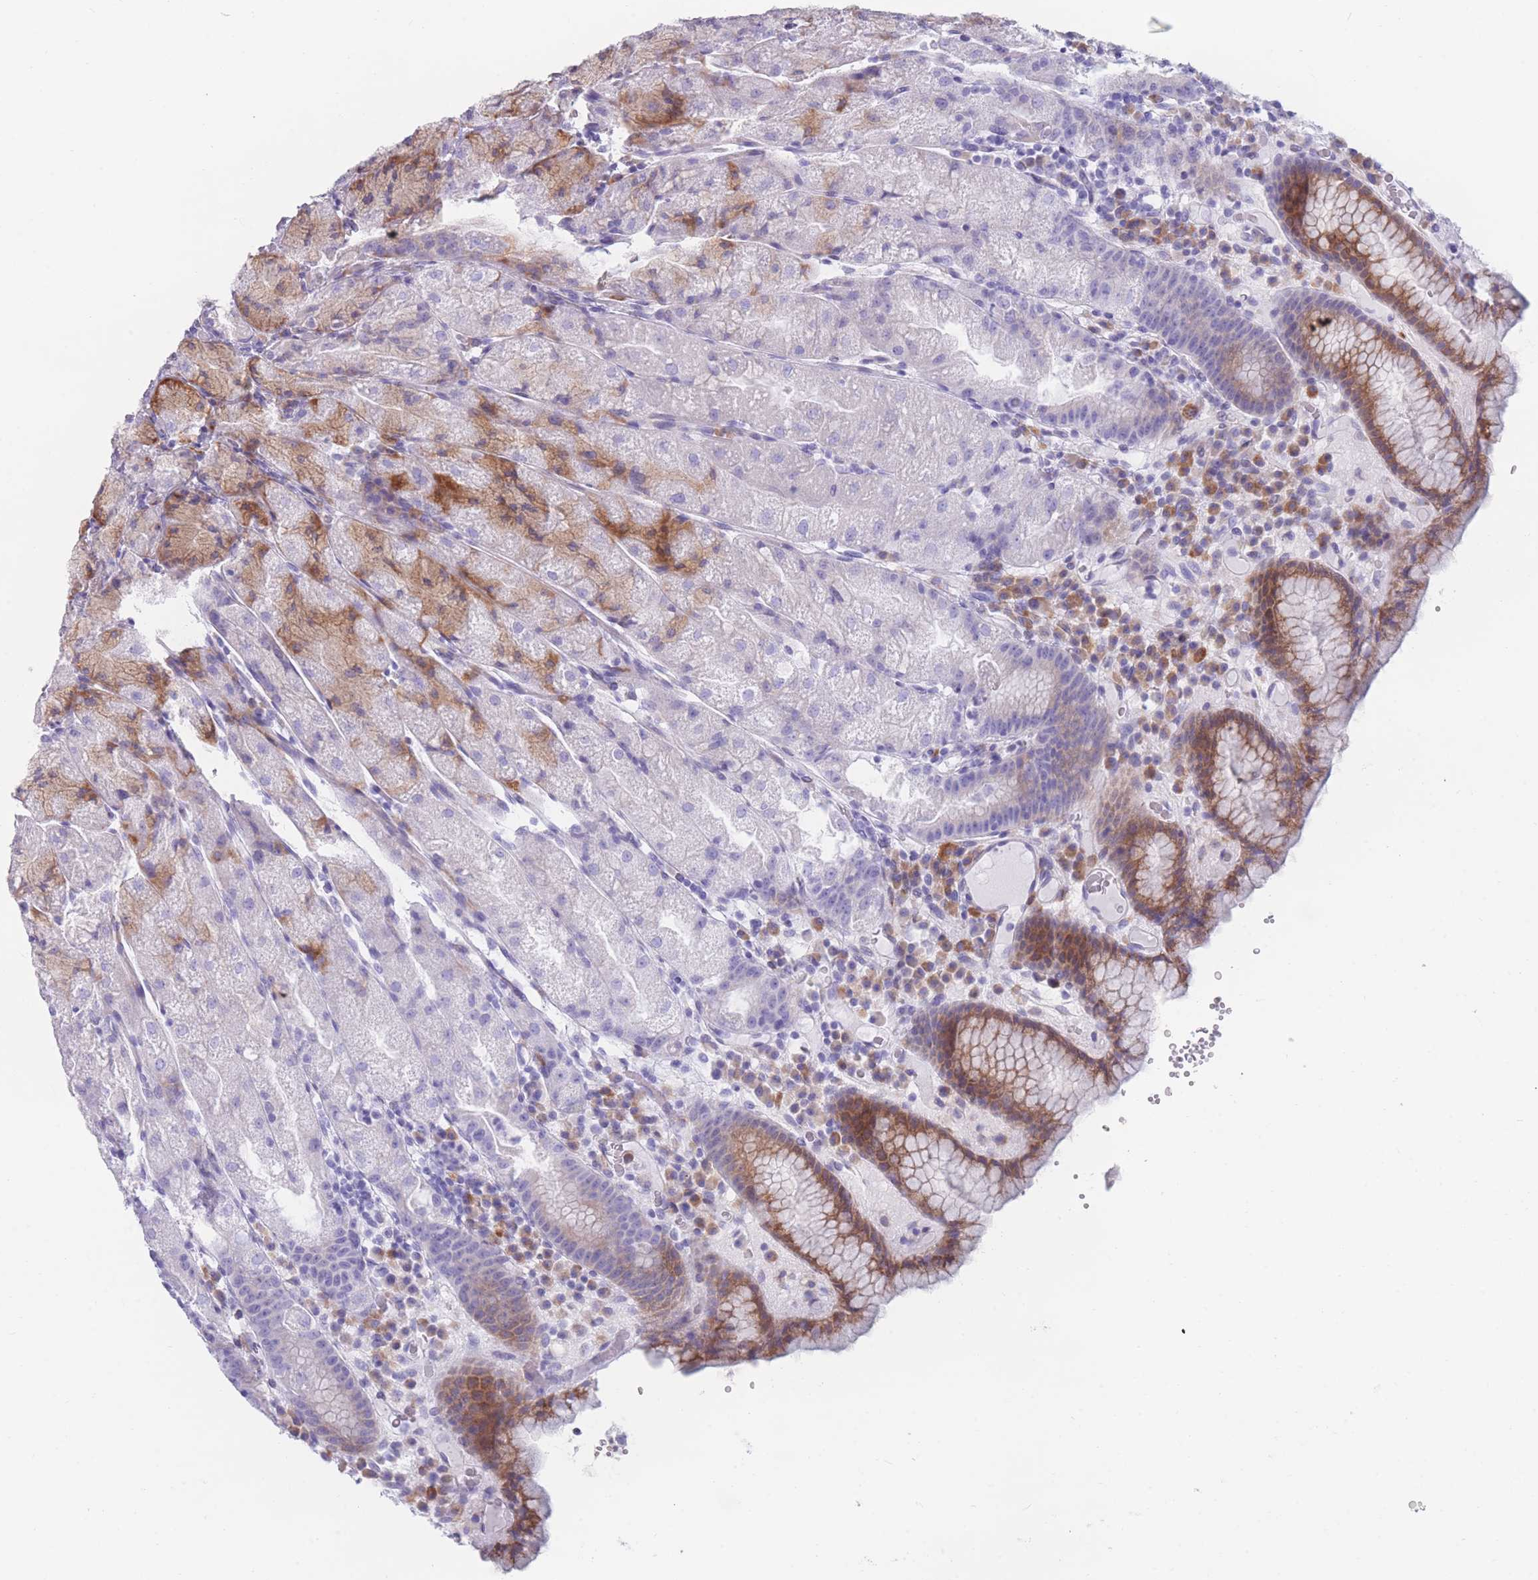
{"staining": {"intensity": "moderate", "quantity": "25%-75%", "location": "cytoplasmic/membranous"}, "tissue": "stomach", "cell_type": "Glandular cells", "image_type": "normal", "snomed": [{"axis": "morphology", "description": "Normal tissue, NOS"}, {"axis": "topography", "description": "Stomach, upper"}], "caption": "Unremarkable stomach displays moderate cytoplasmic/membranous expression in approximately 25%-75% of glandular cells, visualized by immunohistochemistry. The staining is performed using DAB brown chromogen to label protein expression. The nuclei are counter-stained blue using hematoxylin.", "gene": "COL27A1", "patient": {"sex": "male", "age": 52}}